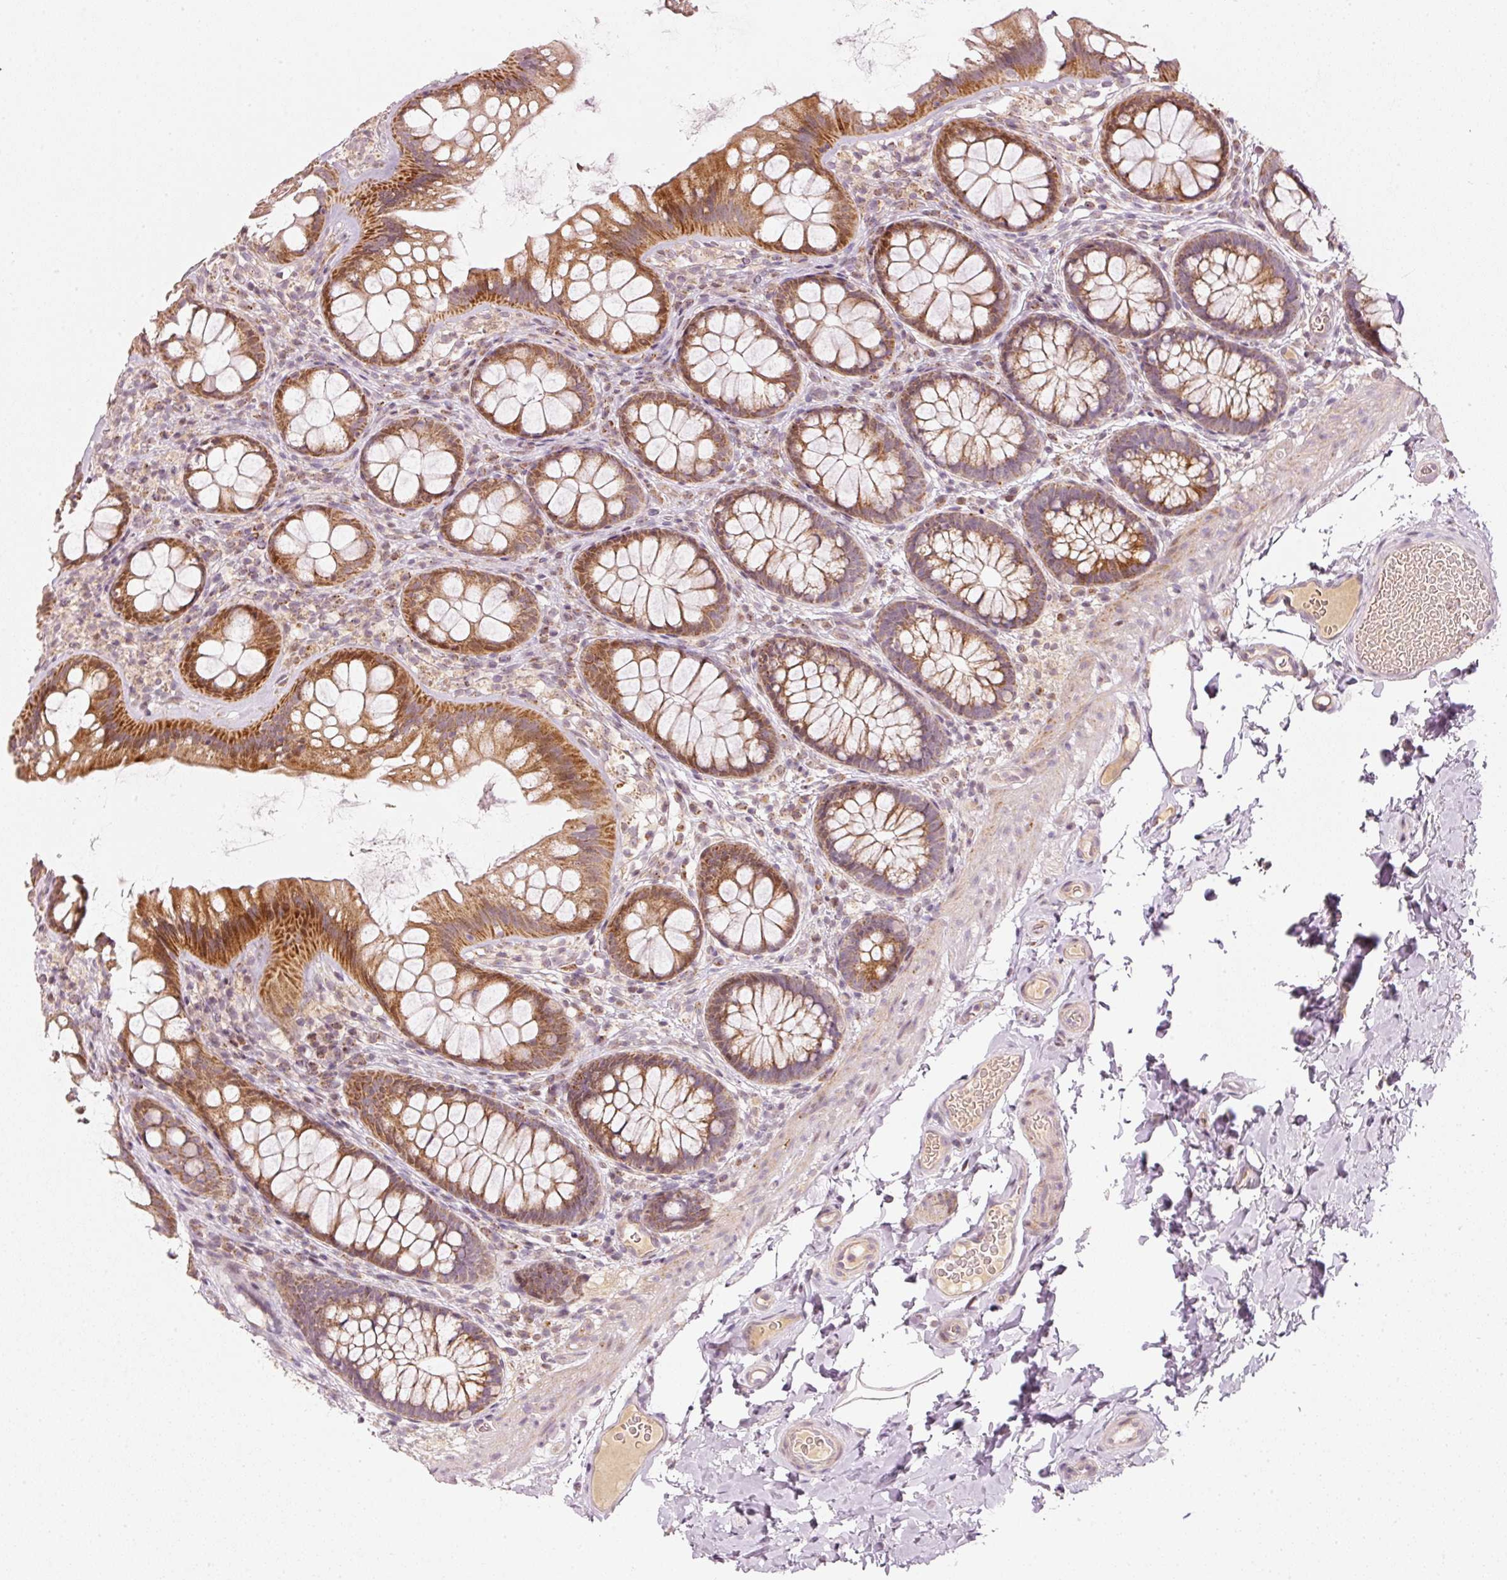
{"staining": {"intensity": "weak", "quantity": ">75%", "location": "cytoplasmic/membranous"}, "tissue": "colon", "cell_type": "Endothelial cells", "image_type": "normal", "snomed": [{"axis": "morphology", "description": "Normal tissue, NOS"}, {"axis": "topography", "description": "Colon"}], "caption": "Colon was stained to show a protein in brown. There is low levels of weak cytoplasmic/membranous positivity in about >75% of endothelial cells. Using DAB (3,3'-diaminobenzidine) (brown) and hematoxylin (blue) stains, captured at high magnification using brightfield microscopy.", "gene": "TOB2", "patient": {"sex": "male", "age": 46}}